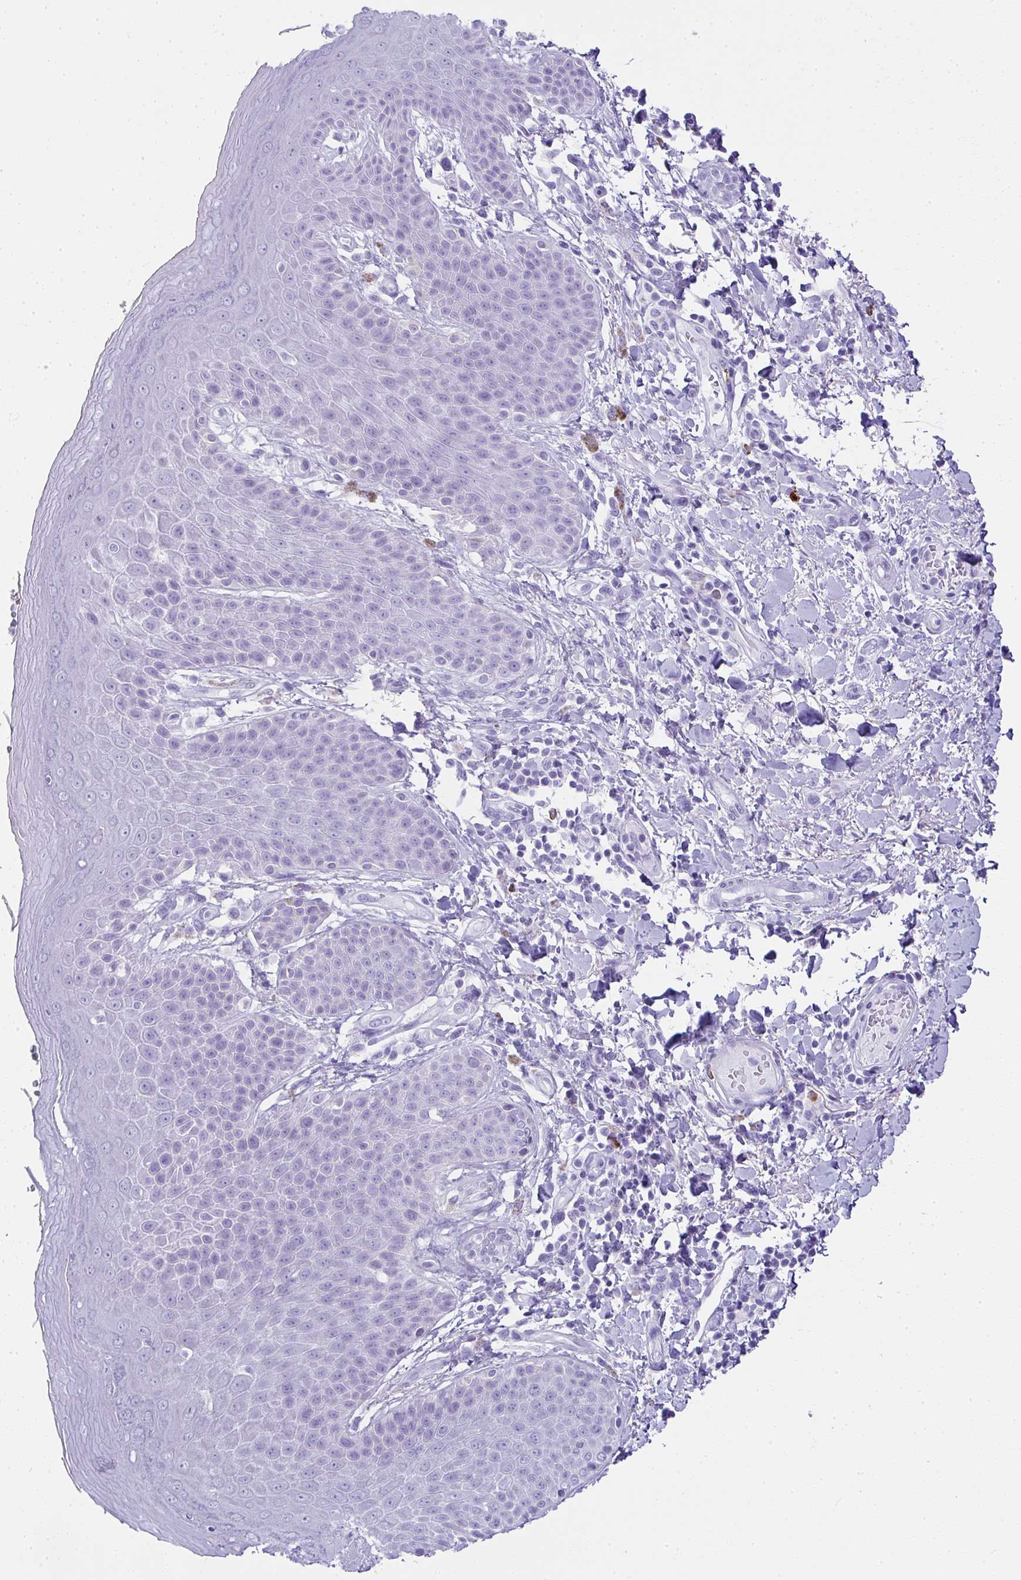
{"staining": {"intensity": "negative", "quantity": "none", "location": "none"}, "tissue": "skin", "cell_type": "Epidermal cells", "image_type": "normal", "snomed": [{"axis": "morphology", "description": "Normal tissue, NOS"}, {"axis": "topography", "description": "Peripheral nerve tissue"}], "caption": "Protein analysis of normal skin shows no significant expression in epidermal cells.", "gene": "CDADC1", "patient": {"sex": "male", "age": 51}}